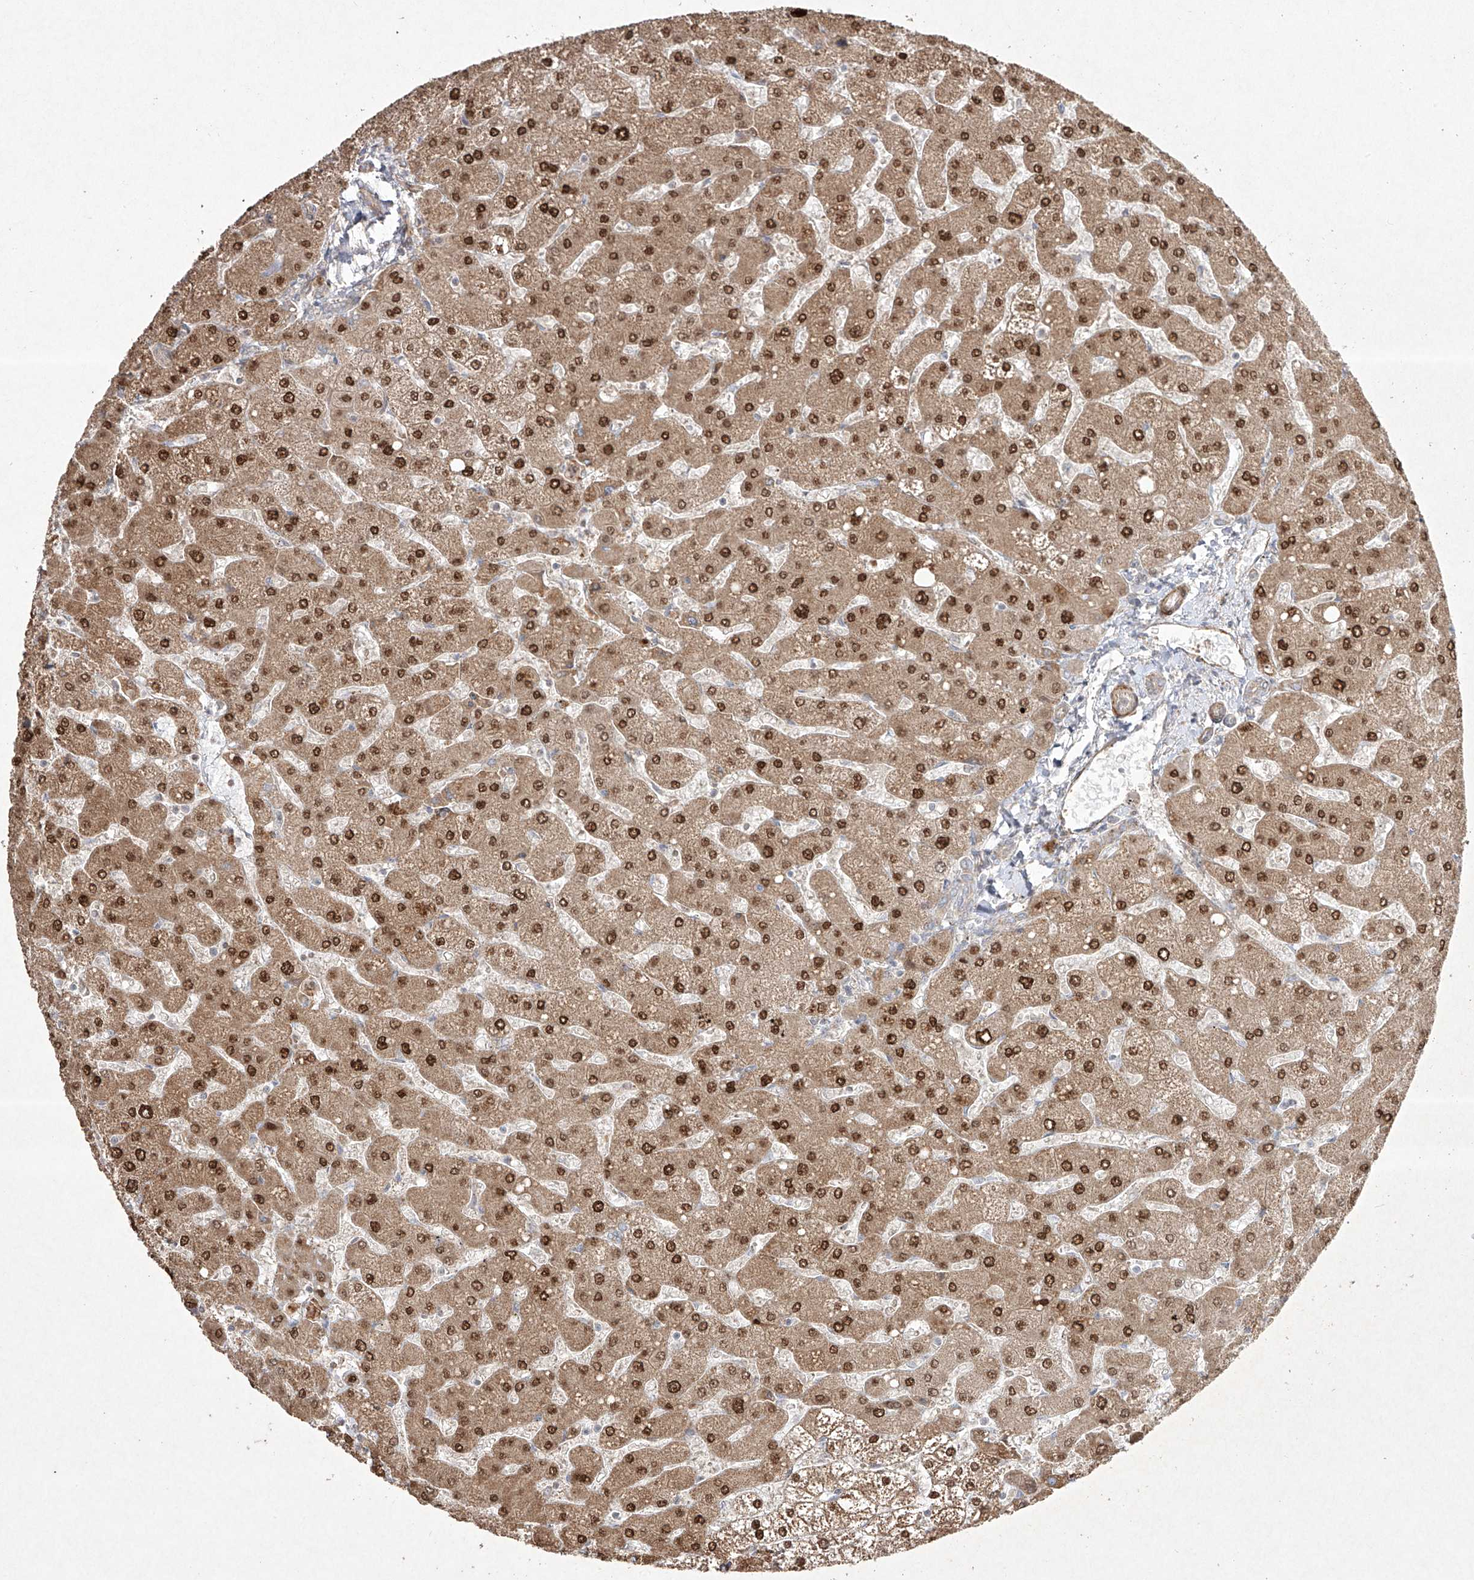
{"staining": {"intensity": "weak", "quantity": ">75%", "location": "cytoplasmic/membranous"}, "tissue": "liver", "cell_type": "Cholangiocytes", "image_type": "normal", "snomed": [{"axis": "morphology", "description": "Normal tissue, NOS"}, {"axis": "topography", "description": "Liver"}], "caption": "About >75% of cholangiocytes in normal human liver demonstrate weak cytoplasmic/membranous protein staining as visualized by brown immunohistochemical staining.", "gene": "KDM1B", "patient": {"sex": "male", "age": 55}}